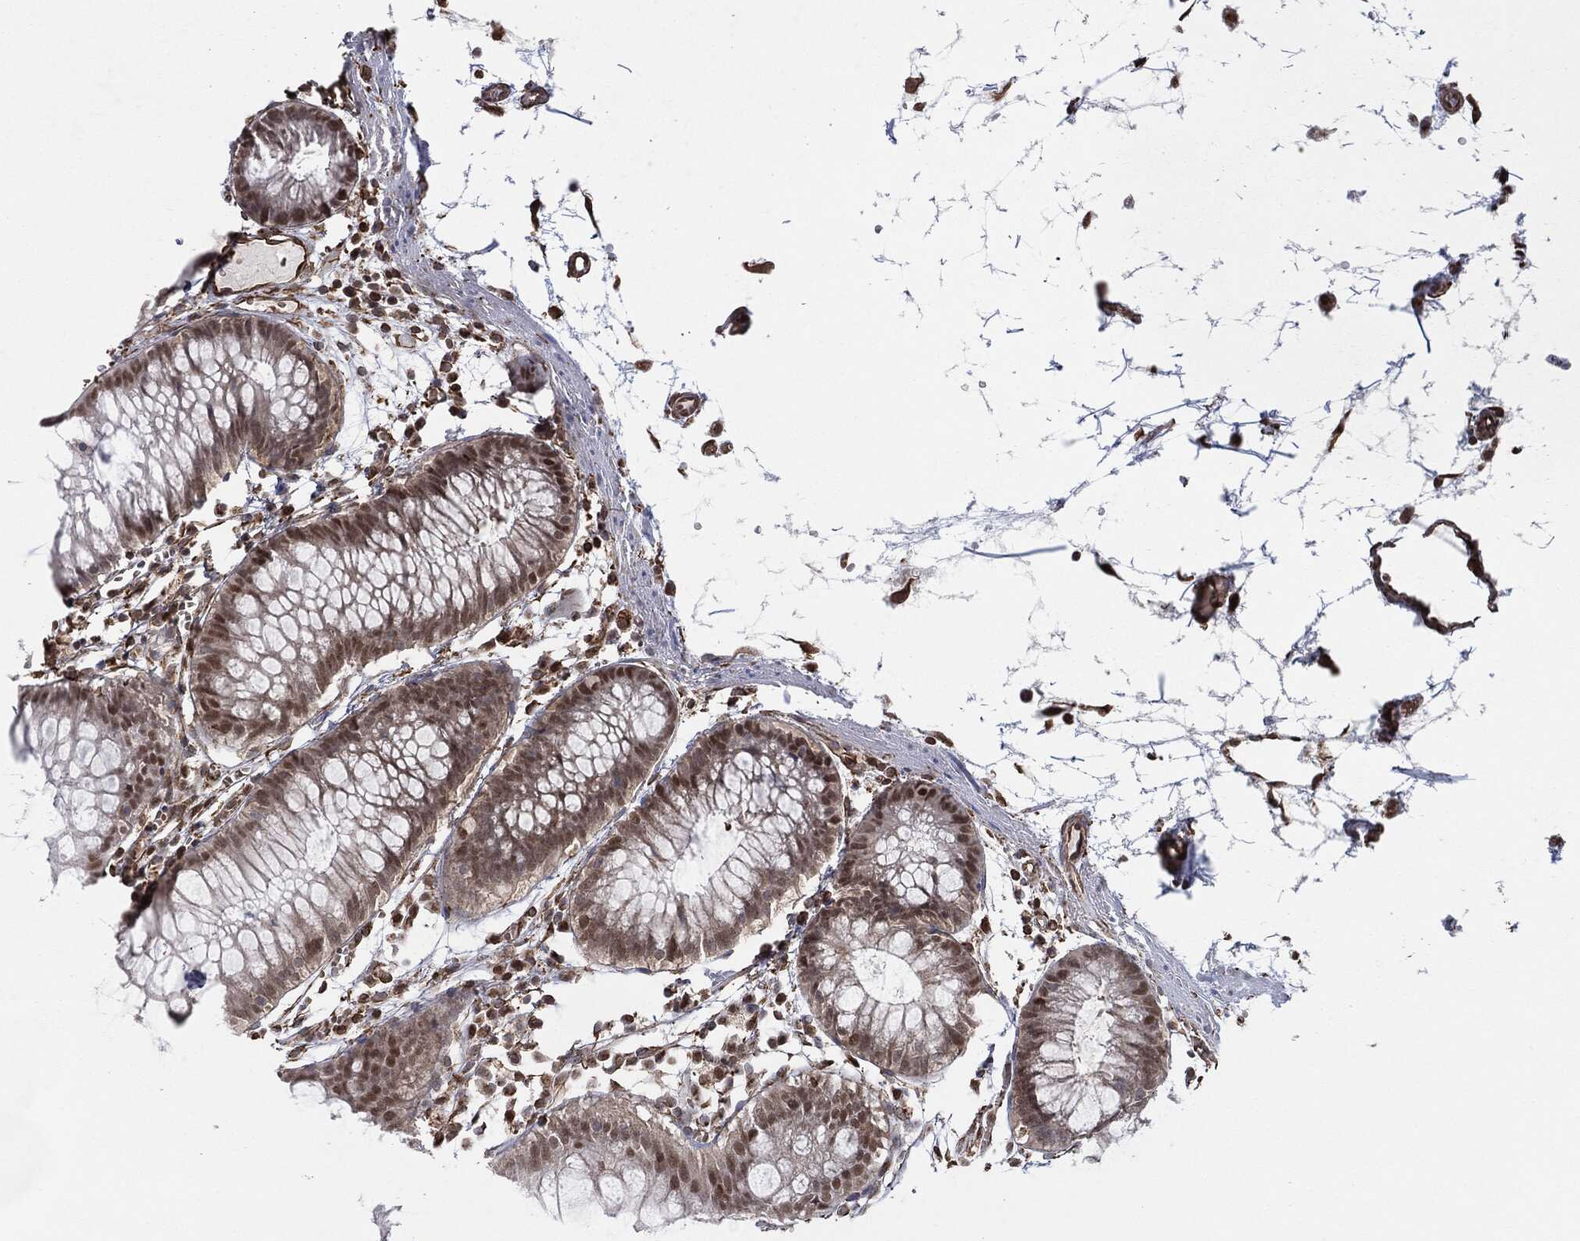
{"staining": {"intensity": "moderate", "quantity": "25%-75%", "location": "cytoplasmic/membranous,nuclear"}, "tissue": "colon", "cell_type": "Endothelial cells", "image_type": "normal", "snomed": [{"axis": "morphology", "description": "Normal tissue, NOS"}, {"axis": "morphology", "description": "Adenocarcinoma, NOS"}, {"axis": "topography", "description": "Colon"}], "caption": "Protein staining by immunohistochemistry shows moderate cytoplasmic/membranous,nuclear staining in about 25%-75% of endothelial cells in unremarkable colon. The staining was performed using DAB, with brown indicating positive protein expression. Nuclei are stained blue with hematoxylin.", "gene": "TP53RK", "patient": {"sex": "male", "age": 65}}